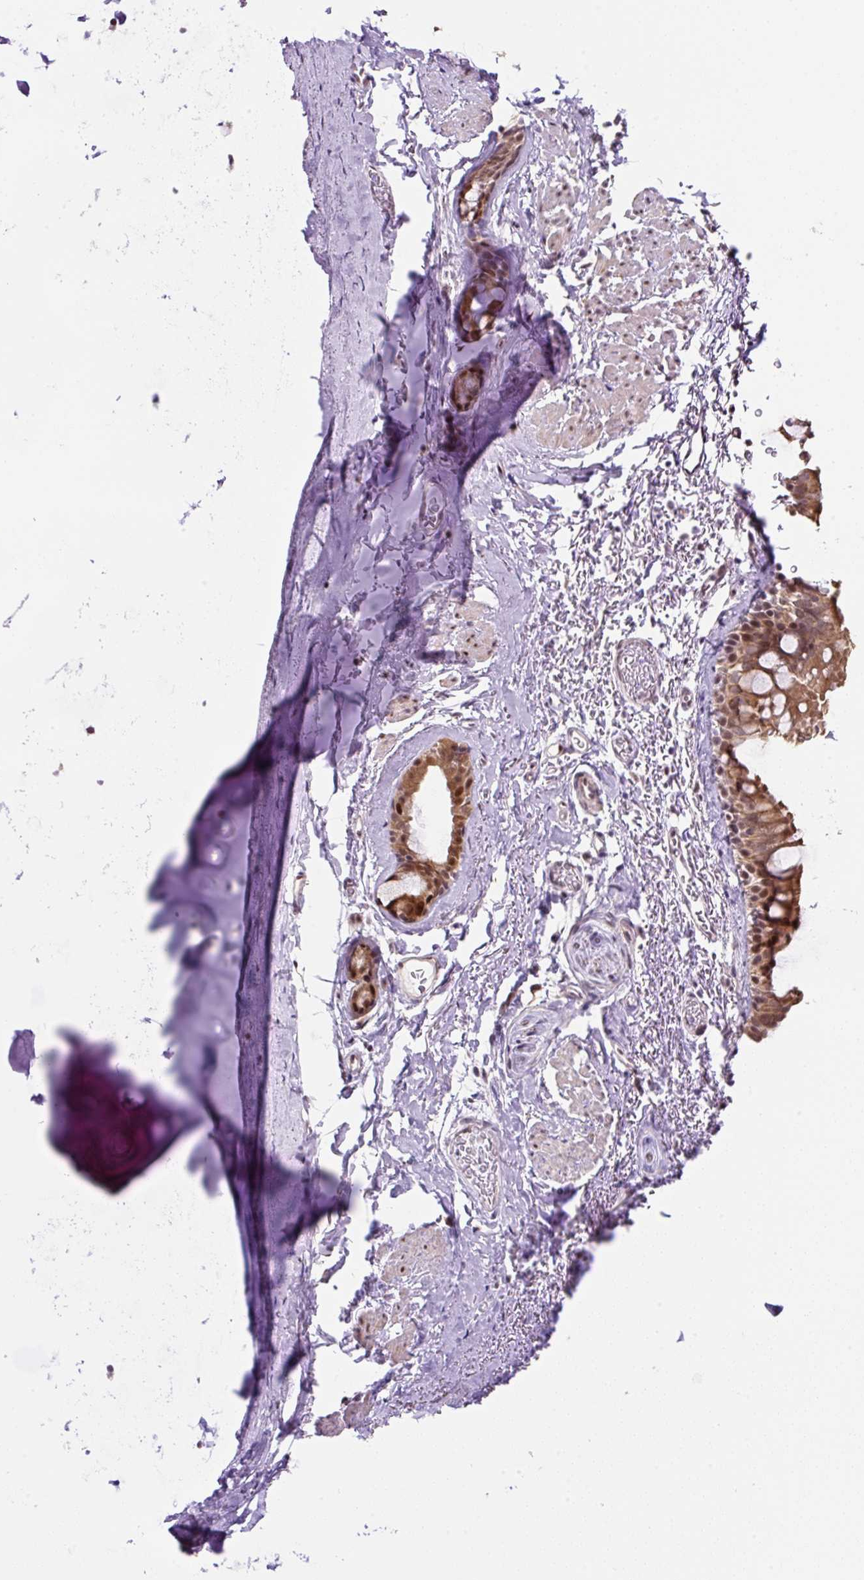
{"staining": {"intensity": "strong", "quantity": ">75%", "location": "cytoplasmic/membranous,nuclear"}, "tissue": "bronchus", "cell_type": "Respiratory epithelial cells", "image_type": "normal", "snomed": [{"axis": "morphology", "description": "Normal tissue, NOS"}, {"axis": "topography", "description": "Bronchus"}], "caption": "Immunohistochemistry of unremarkable bronchus reveals high levels of strong cytoplasmic/membranous,nuclear positivity in approximately >75% of respiratory epithelial cells. Nuclei are stained in blue.", "gene": "TAF1A", "patient": {"sex": "male", "age": 67}}